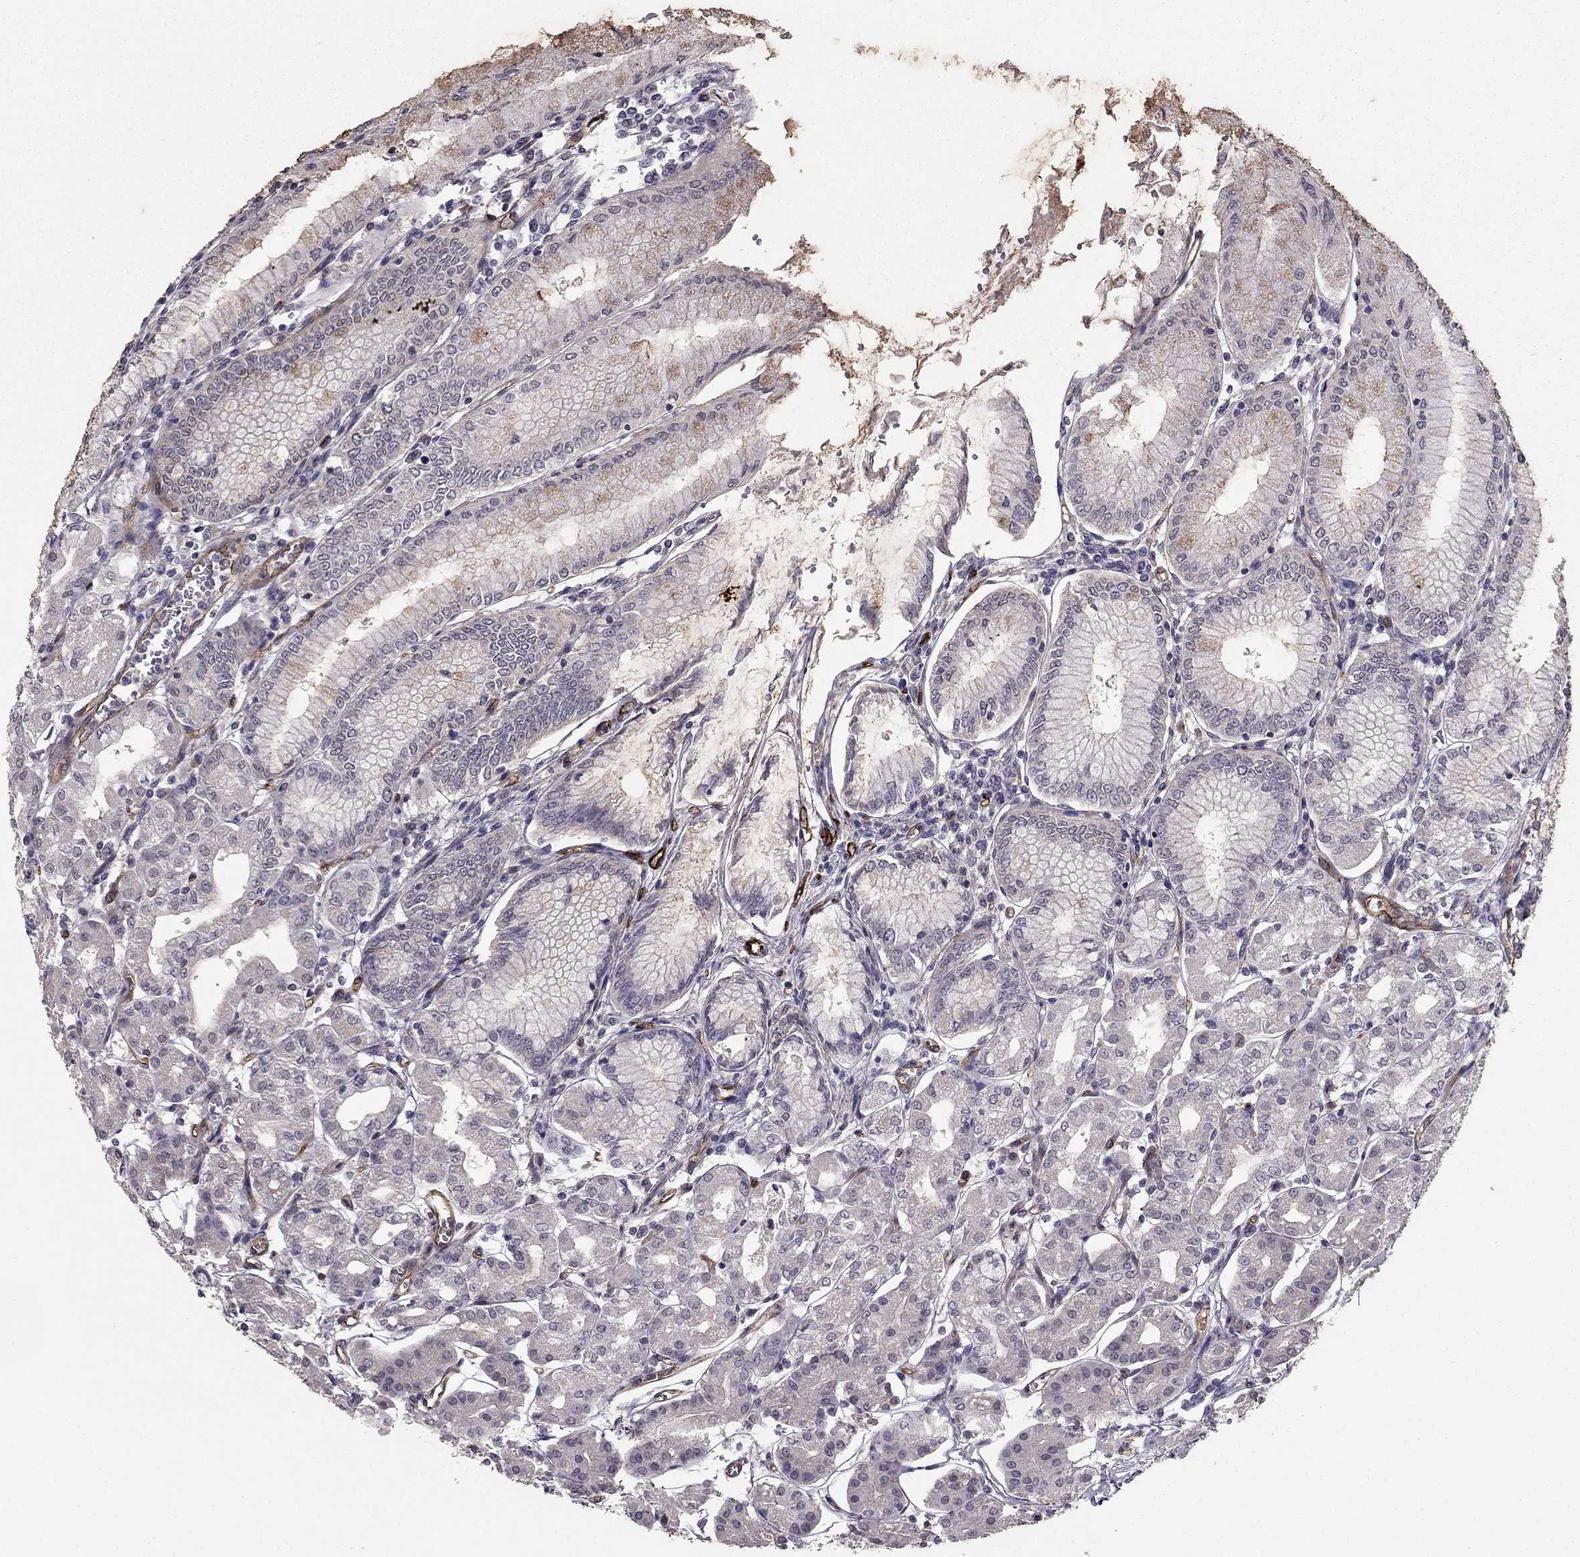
{"staining": {"intensity": "negative", "quantity": "none", "location": "none"}, "tissue": "stomach", "cell_type": "Glandular cells", "image_type": "normal", "snomed": [{"axis": "morphology", "description": "Normal tissue, NOS"}, {"axis": "topography", "description": "Skeletal muscle"}, {"axis": "topography", "description": "Stomach"}], "caption": "Protein analysis of normal stomach exhibits no significant expression in glandular cells.", "gene": "RASIP1", "patient": {"sex": "female", "age": 57}}